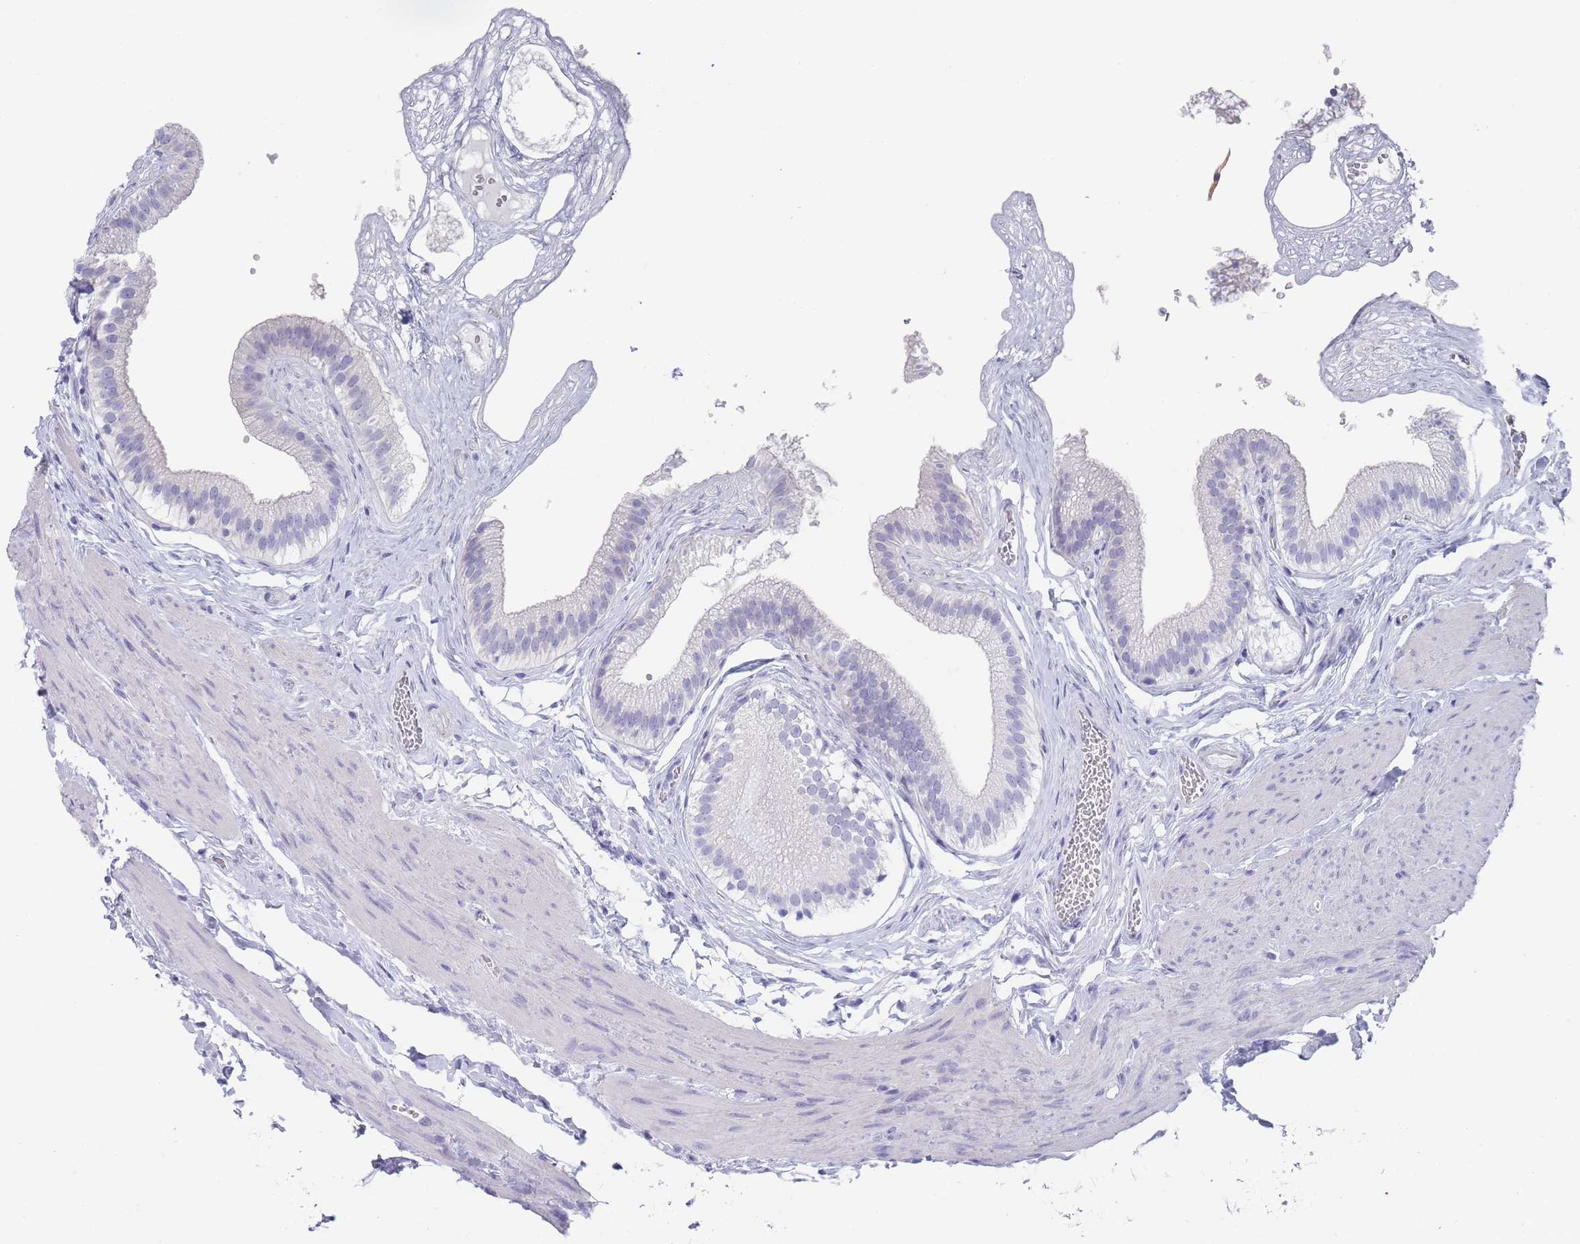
{"staining": {"intensity": "negative", "quantity": "none", "location": "none"}, "tissue": "gallbladder", "cell_type": "Glandular cells", "image_type": "normal", "snomed": [{"axis": "morphology", "description": "Normal tissue, NOS"}, {"axis": "topography", "description": "Gallbladder"}], "caption": "Image shows no significant protein positivity in glandular cells of benign gallbladder.", "gene": "RAB2B", "patient": {"sex": "female", "age": 54}}